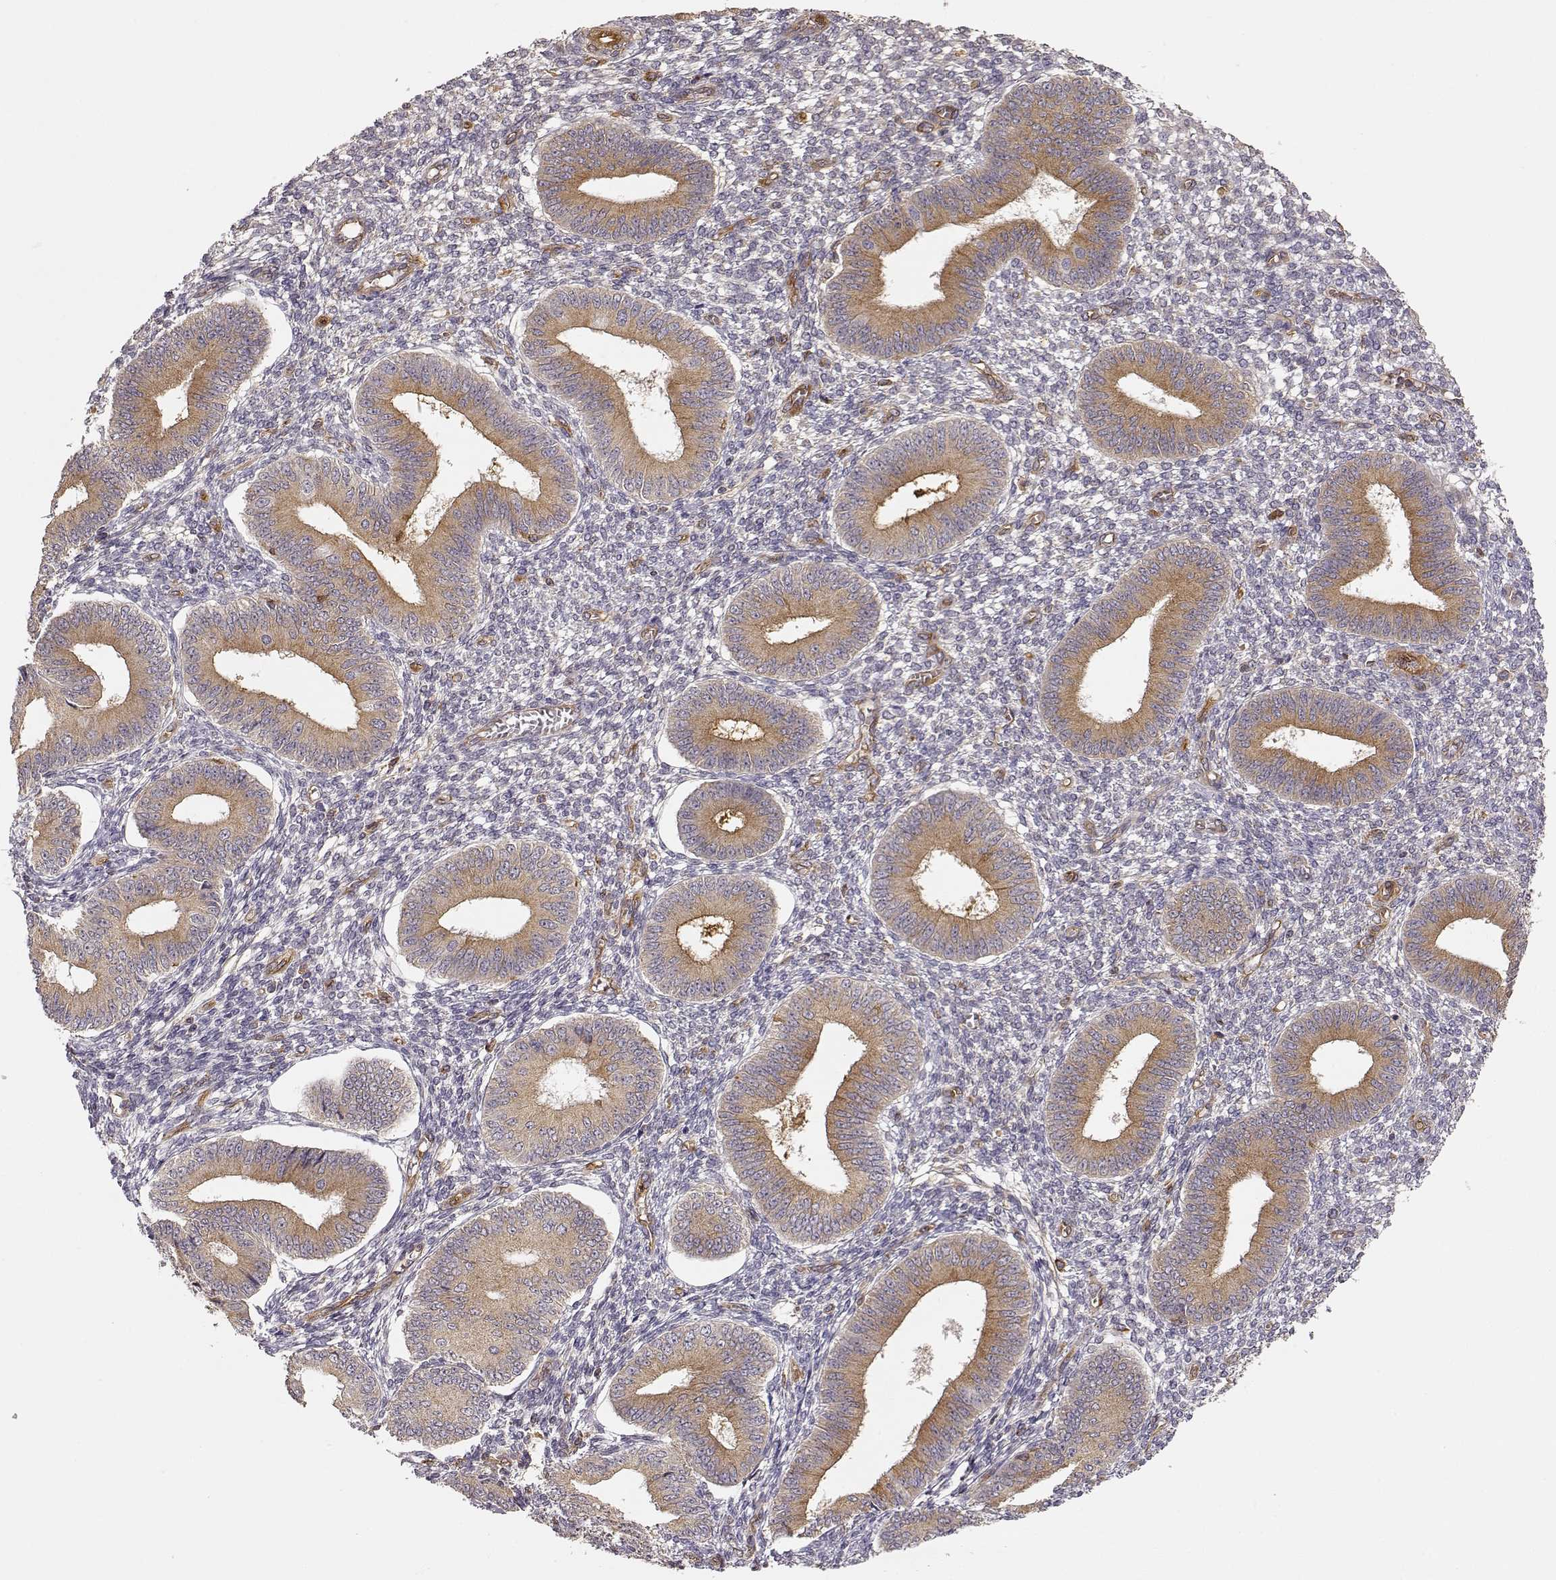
{"staining": {"intensity": "negative", "quantity": "none", "location": "none"}, "tissue": "endometrium", "cell_type": "Cells in endometrial stroma", "image_type": "normal", "snomed": [{"axis": "morphology", "description": "Normal tissue, NOS"}, {"axis": "topography", "description": "Endometrium"}], "caption": "The photomicrograph exhibits no staining of cells in endometrial stroma in normal endometrium.", "gene": "ARHGEF2", "patient": {"sex": "female", "age": 42}}